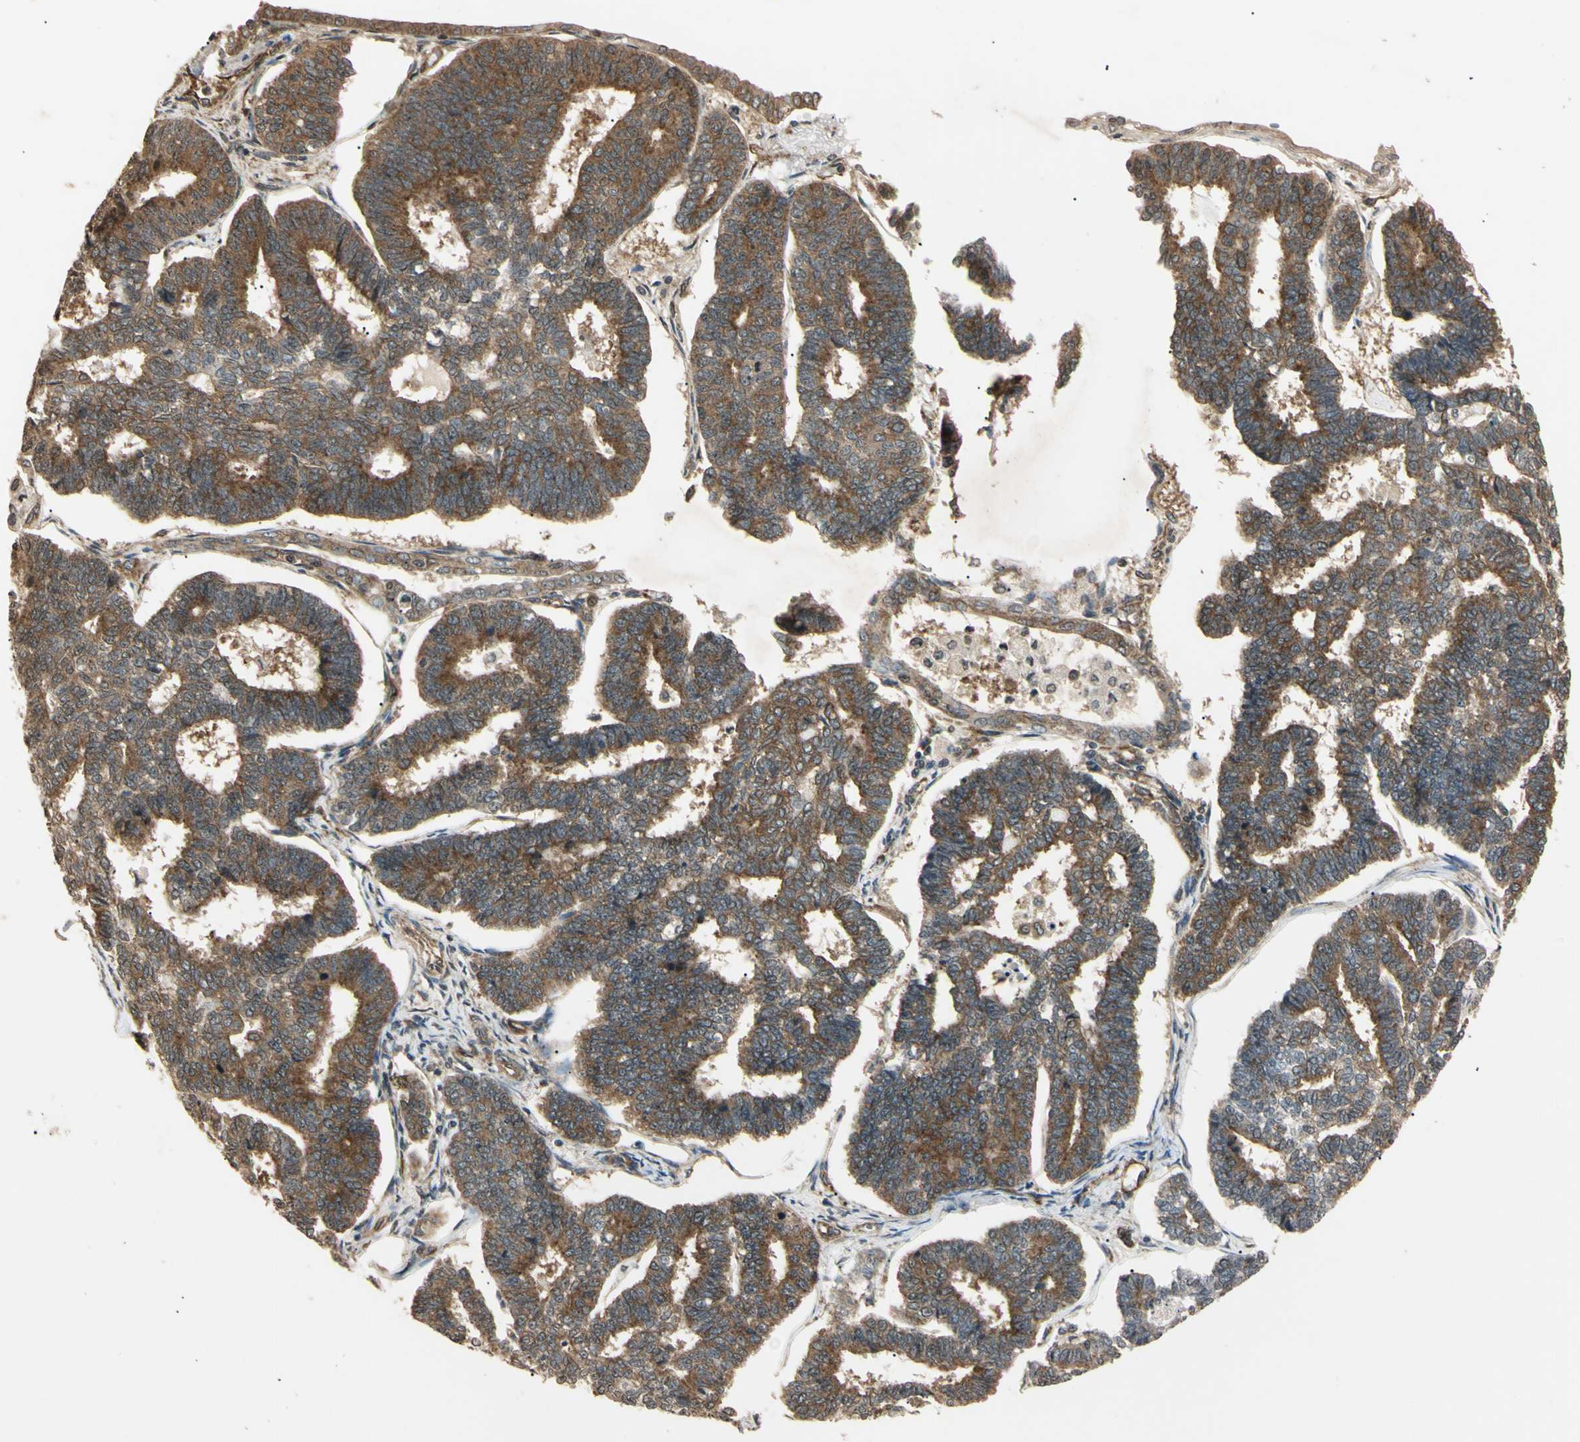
{"staining": {"intensity": "moderate", "quantity": "25%-75%", "location": "cytoplasmic/membranous"}, "tissue": "endometrial cancer", "cell_type": "Tumor cells", "image_type": "cancer", "snomed": [{"axis": "morphology", "description": "Adenocarcinoma, NOS"}, {"axis": "topography", "description": "Endometrium"}], "caption": "Endometrial cancer (adenocarcinoma) stained with a brown dye shows moderate cytoplasmic/membranous positive expression in approximately 25%-75% of tumor cells.", "gene": "EPN1", "patient": {"sex": "female", "age": 70}}